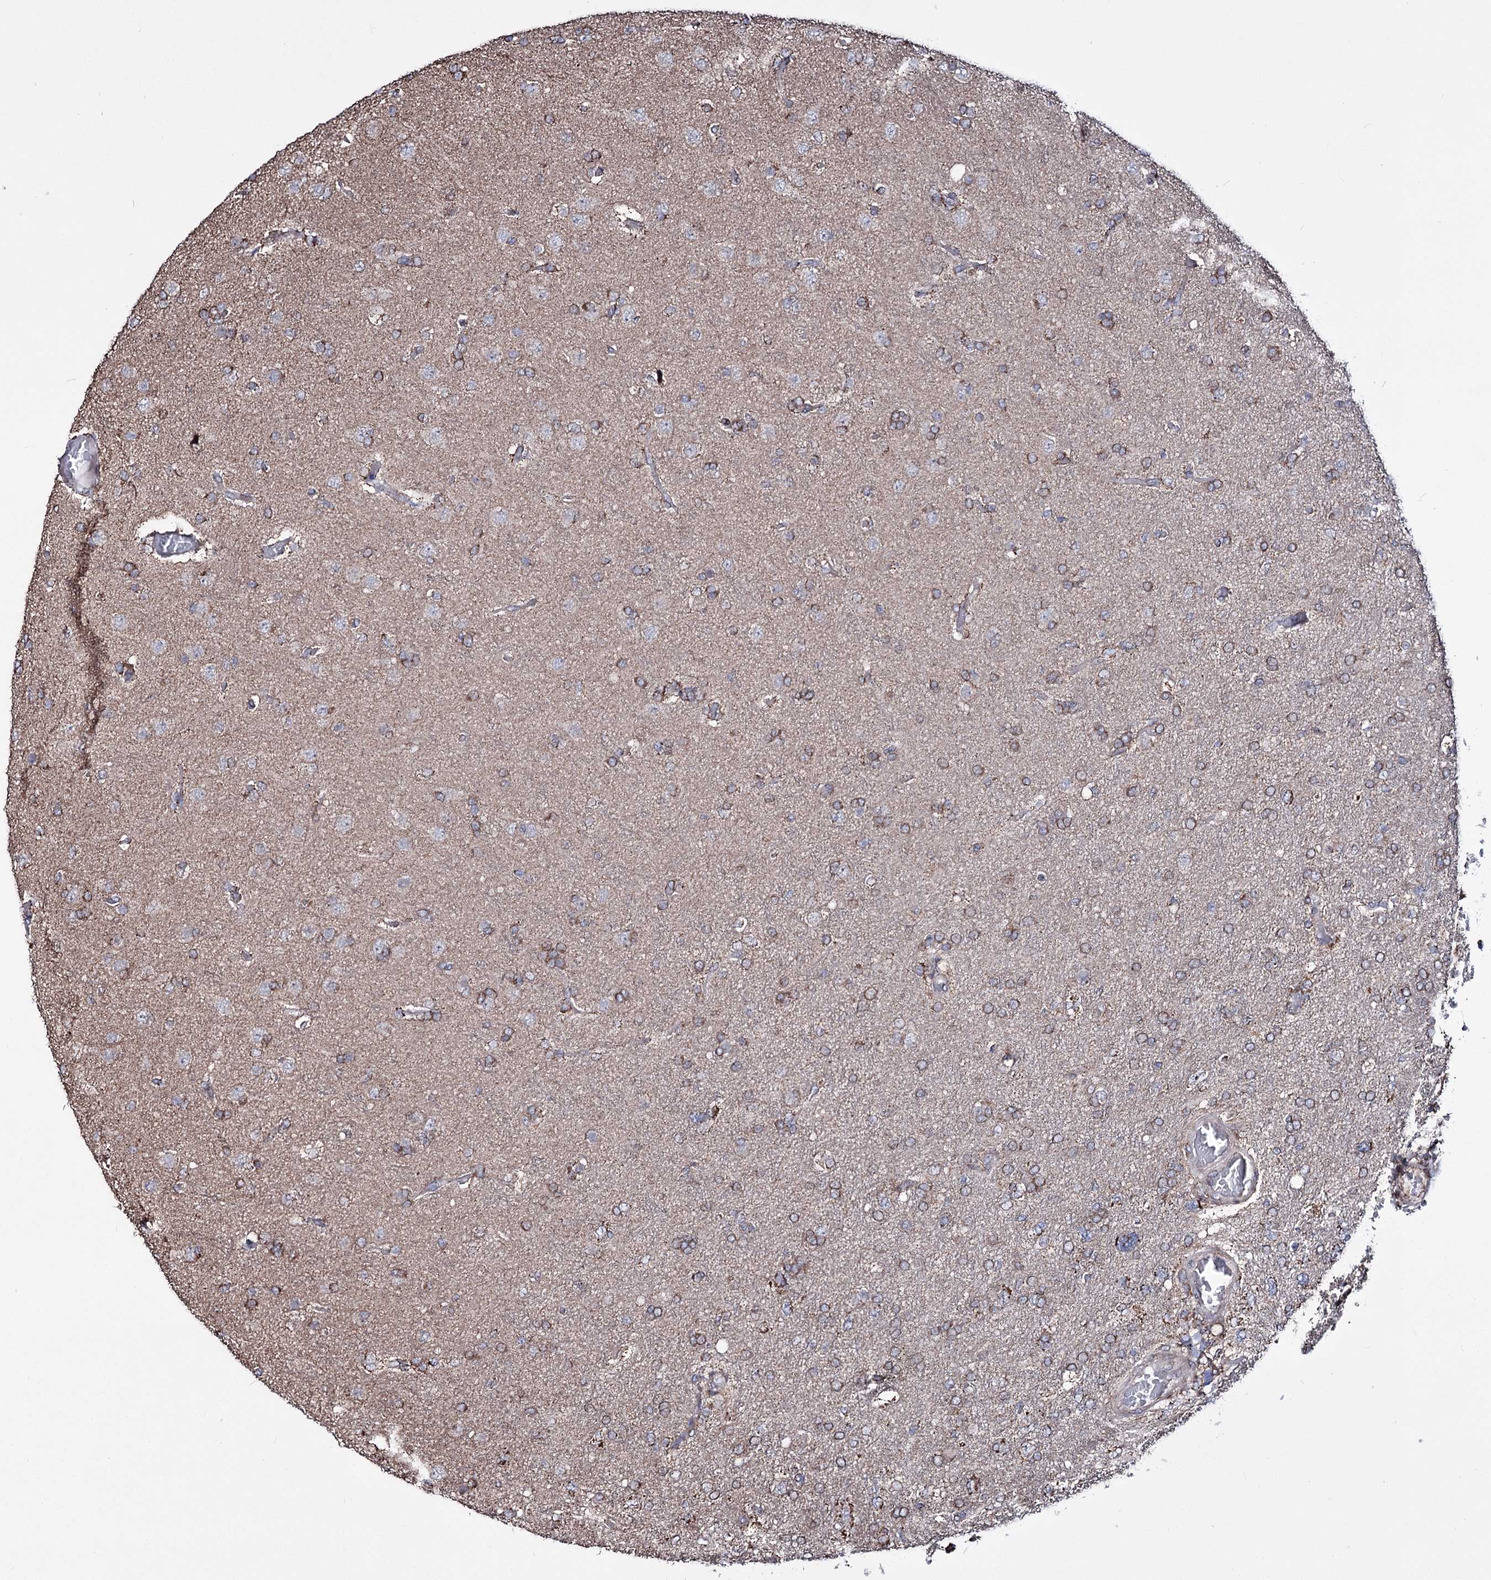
{"staining": {"intensity": "moderate", "quantity": "25%-75%", "location": "cytoplasmic/membranous"}, "tissue": "glioma", "cell_type": "Tumor cells", "image_type": "cancer", "snomed": [{"axis": "morphology", "description": "Glioma, malignant, High grade"}, {"axis": "topography", "description": "Brain"}], "caption": "A high-resolution image shows immunohistochemistry staining of glioma, which reveals moderate cytoplasmic/membranous staining in about 25%-75% of tumor cells.", "gene": "CREB3L4", "patient": {"sex": "male", "age": 61}}